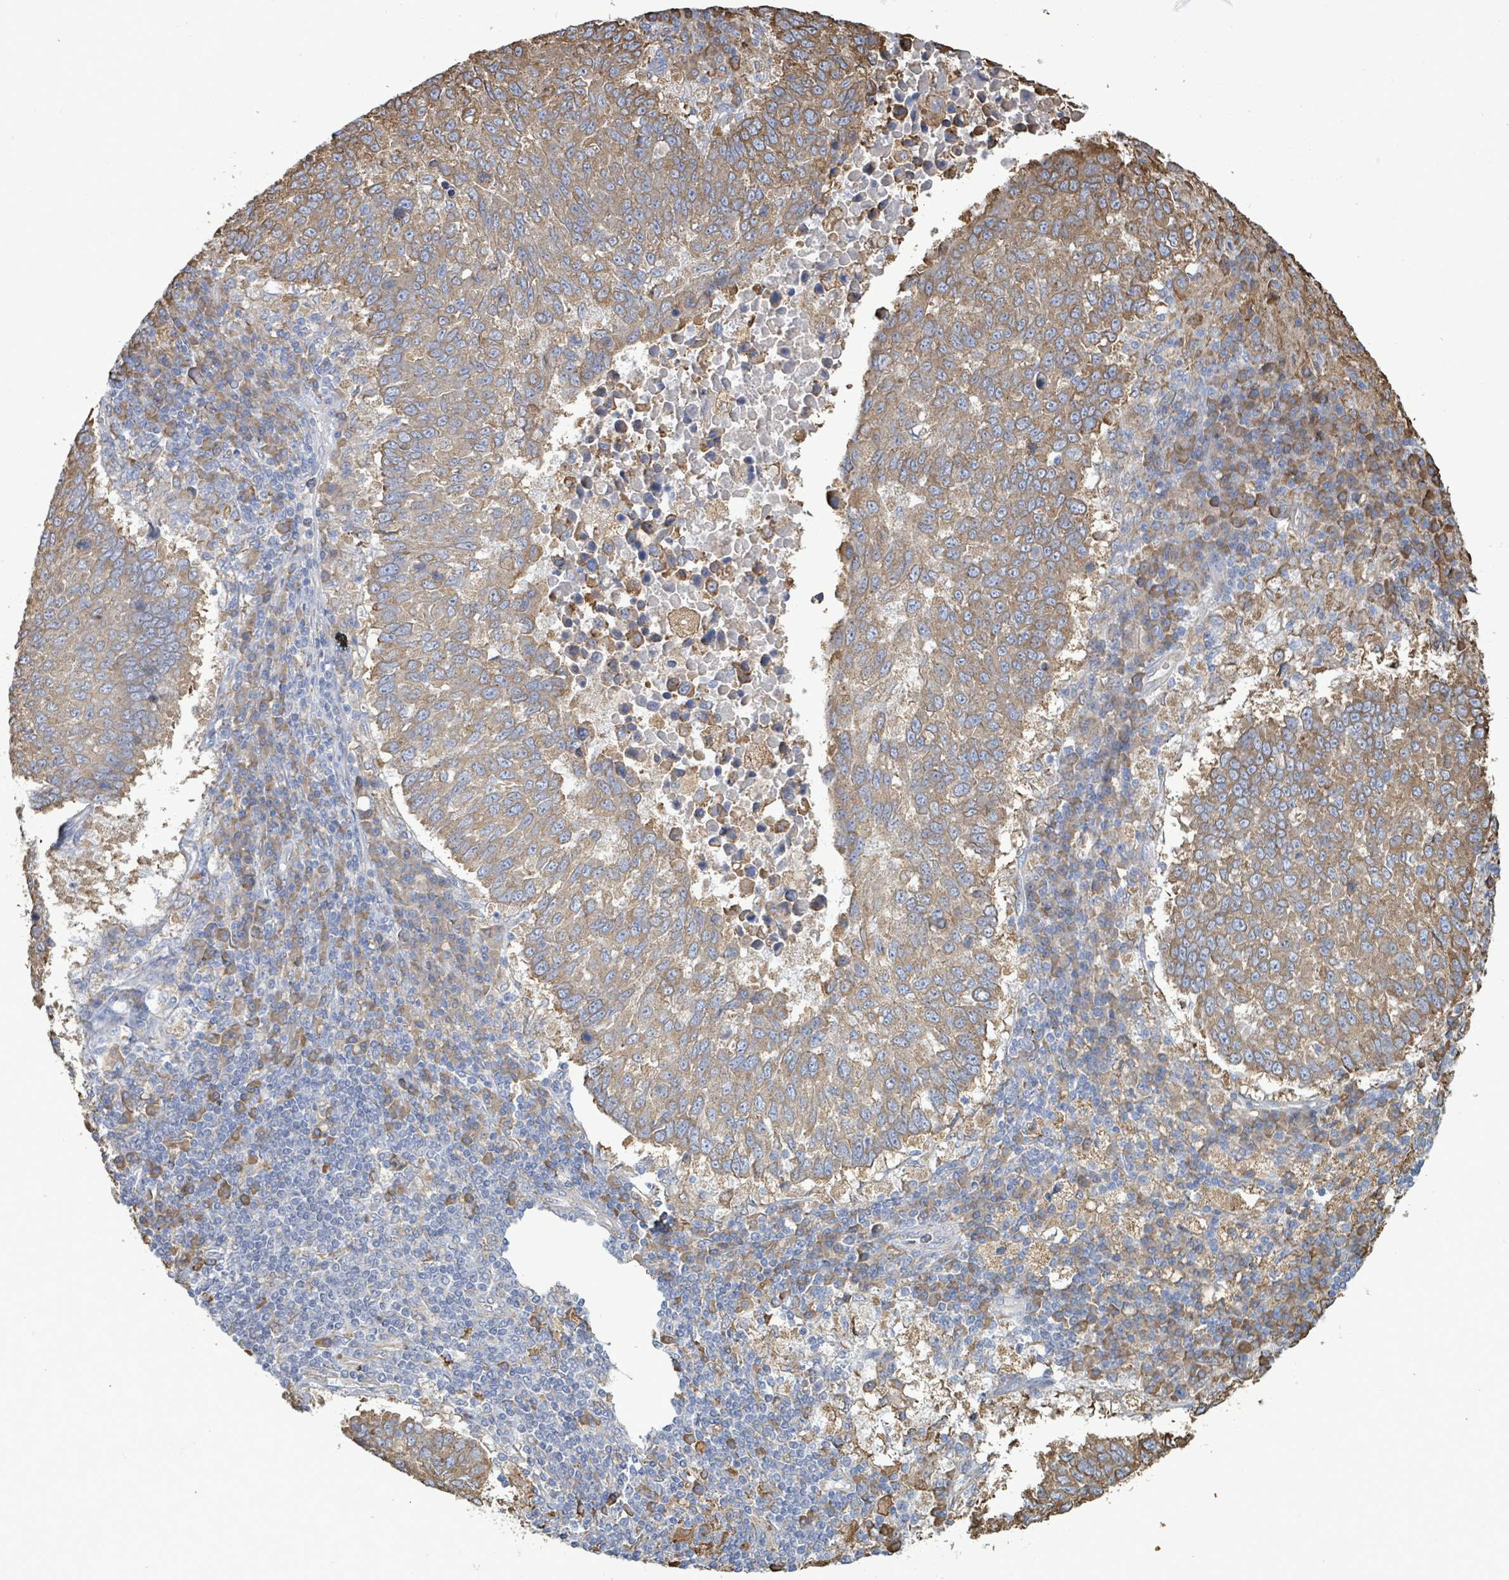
{"staining": {"intensity": "moderate", "quantity": ">75%", "location": "cytoplasmic/membranous"}, "tissue": "lung cancer", "cell_type": "Tumor cells", "image_type": "cancer", "snomed": [{"axis": "morphology", "description": "Squamous cell carcinoma, NOS"}, {"axis": "topography", "description": "Lung"}], "caption": "Immunohistochemical staining of human squamous cell carcinoma (lung) shows medium levels of moderate cytoplasmic/membranous protein staining in approximately >75% of tumor cells. (Stains: DAB (3,3'-diaminobenzidine) in brown, nuclei in blue, Microscopy: brightfield microscopy at high magnification).", "gene": "RFPL4A", "patient": {"sex": "male", "age": 73}}